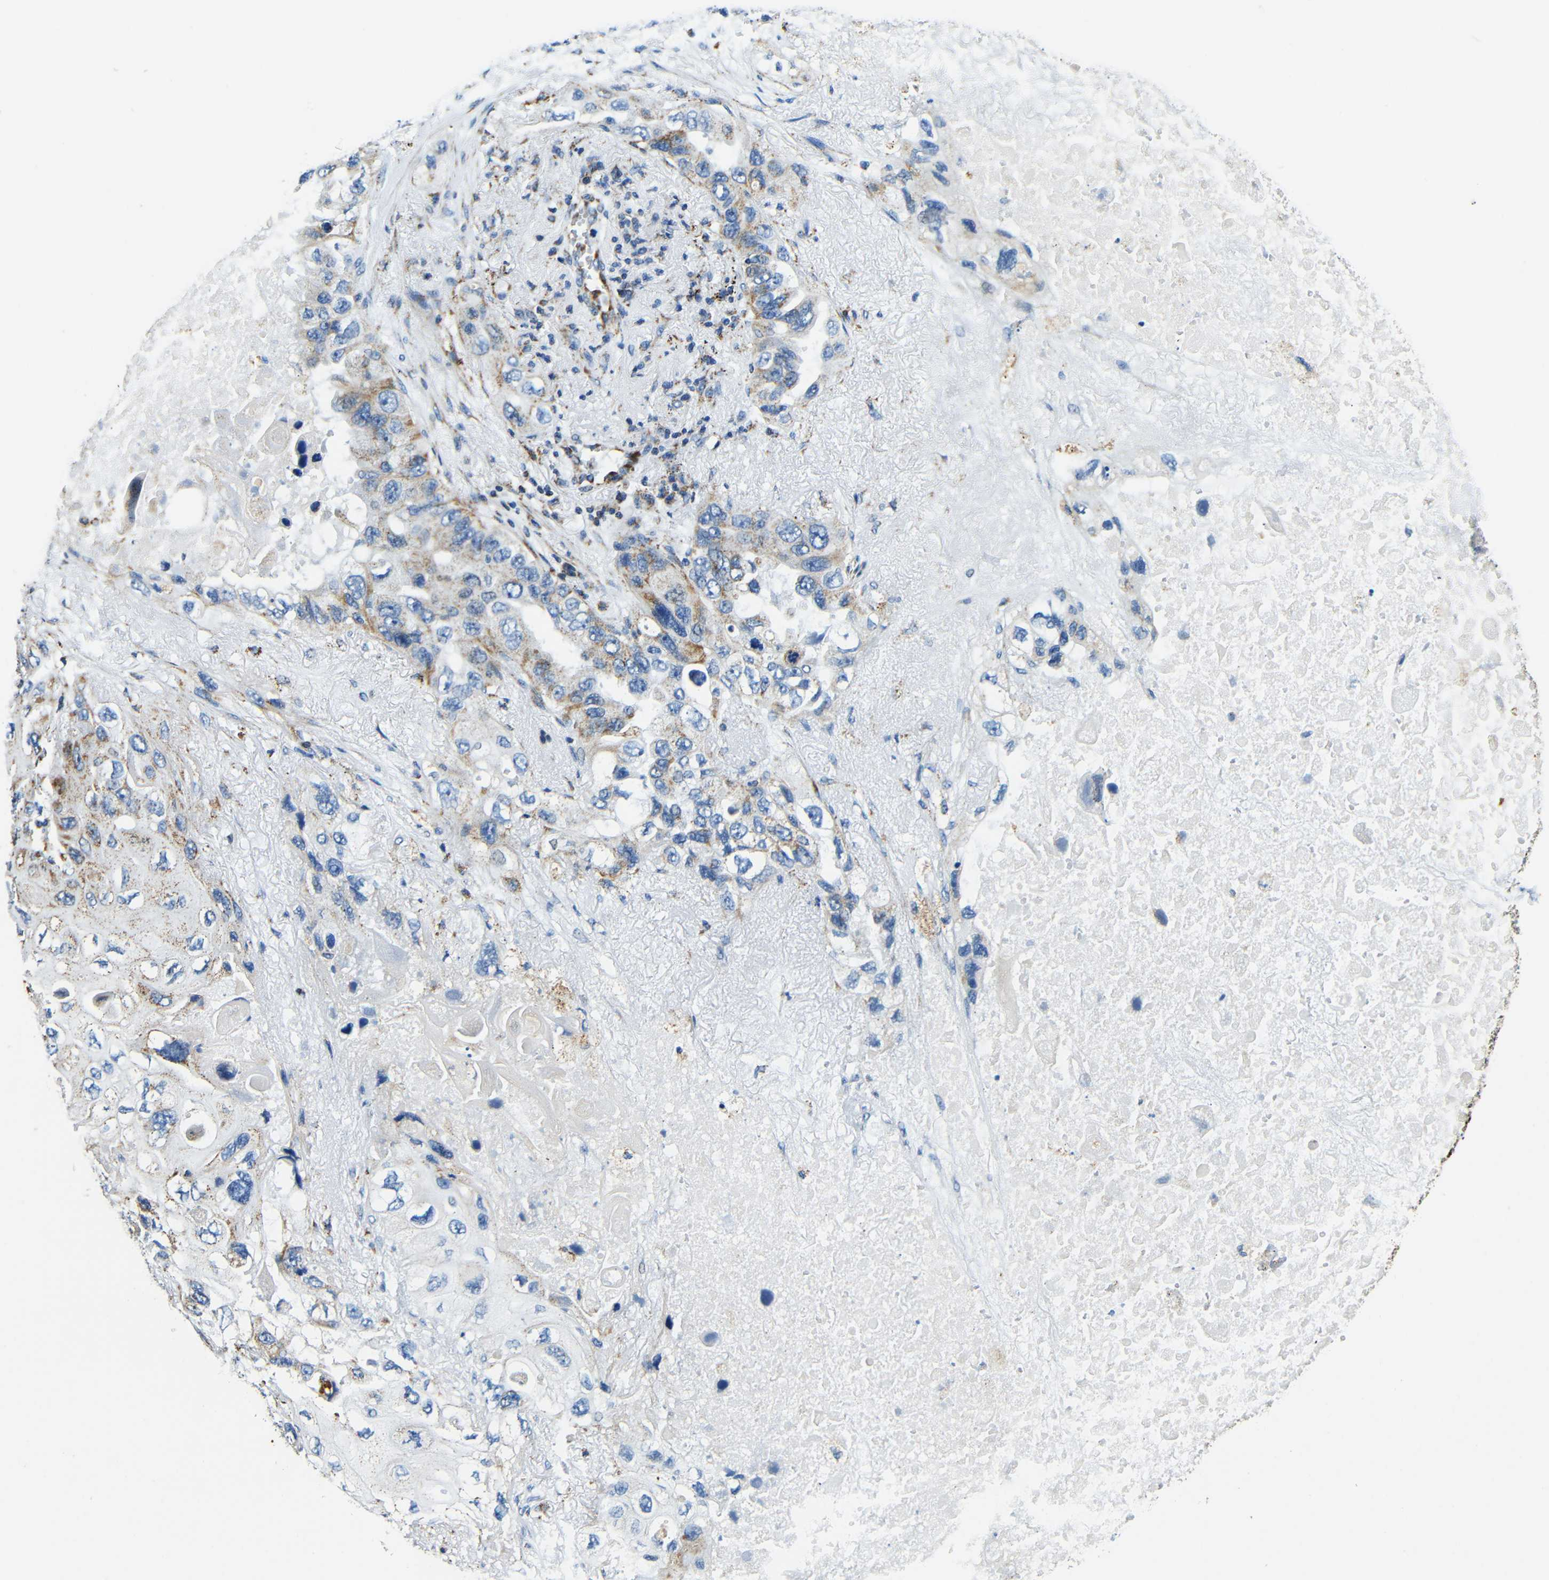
{"staining": {"intensity": "moderate", "quantity": "25%-75%", "location": "cytoplasmic/membranous"}, "tissue": "lung cancer", "cell_type": "Tumor cells", "image_type": "cancer", "snomed": [{"axis": "morphology", "description": "Squamous cell carcinoma, NOS"}, {"axis": "topography", "description": "Lung"}], "caption": "Human lung squamous cell carcinoma stained with a protein marker displays moderate staining in tumor cells.", "gene": "GALNT18", "patient": {"sex": "female", "age": 73}}